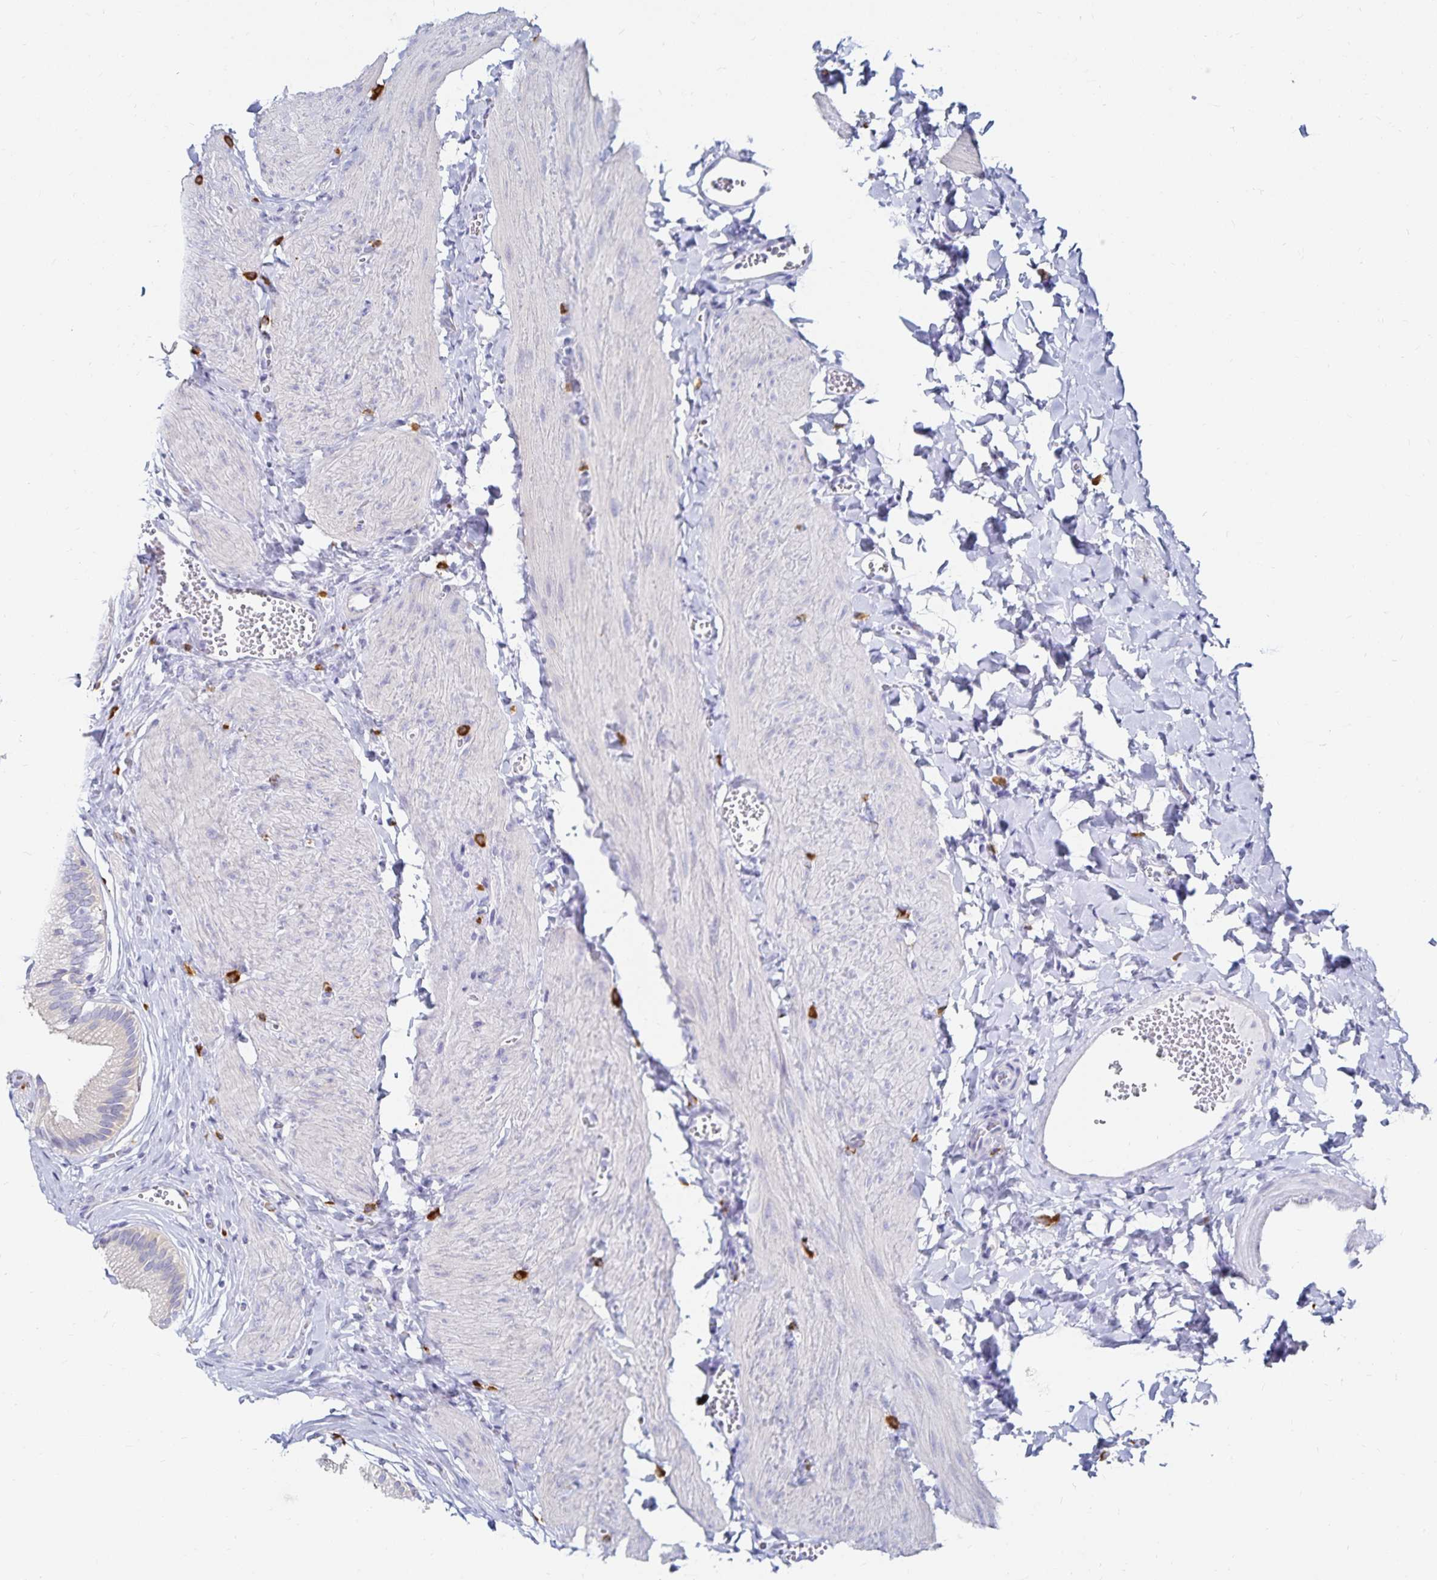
{"staining": {"intensity": "negative", "quantity": "none", "location": "none"}, "tissue": "gallbladder", "cell_type": "Glandular cells", "image_type": "normal", "snomed": [{"axis": "morphology", "description": "Normal tissue, NOS"}, {"axis": "topography", "description": "Gallbladder"}, {"axis": "topography", "description": "Peripheral nerve tissue"}], "caption": "High magnification brightfield microscopy of normal gallbladder stained with DAB (brown) and counterstained with hematoxylin (blue): glandular cells show no significant positivity.", "gene": "TNIP1", "patient": {"sex": "male", "age": 17}}